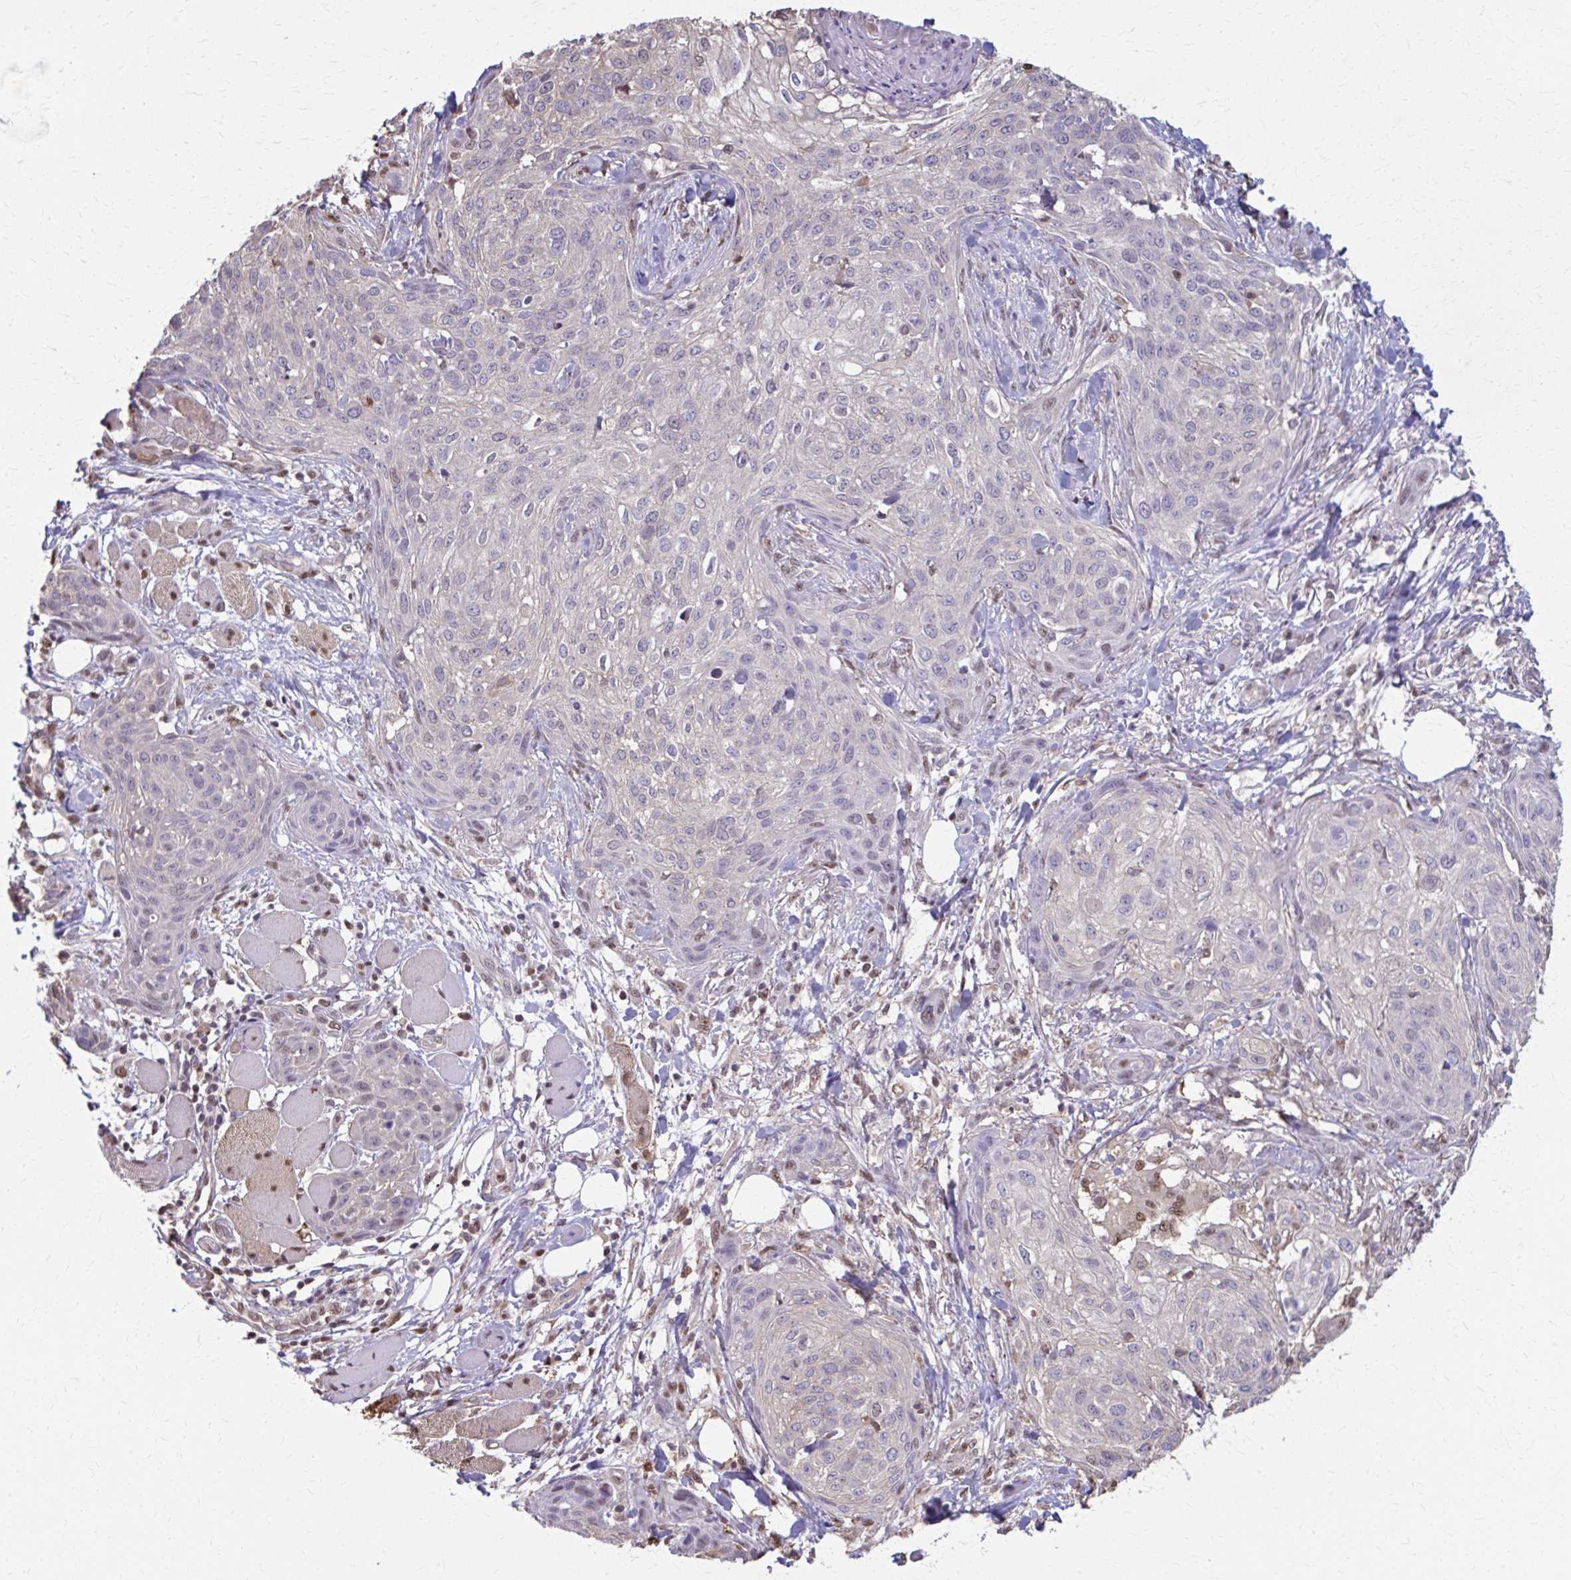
{"staining": {"intensity": "negative", "quantity": "none", "location": "none"}, "tissue": "skin cancer", "cell_type": "Tumor cells", "image_type": "cancer", "snomed": [{"axis": "morphology", "description": "Squamous cell carcinoma, NOS"}, {"axis": "topography", "description": "Skin"}], "caption": "An image of skin cancer stained for a protein displays no brown staining in tumor cells.", "gene": "ING4", "patient": {"sex": "female", "age": 87}}